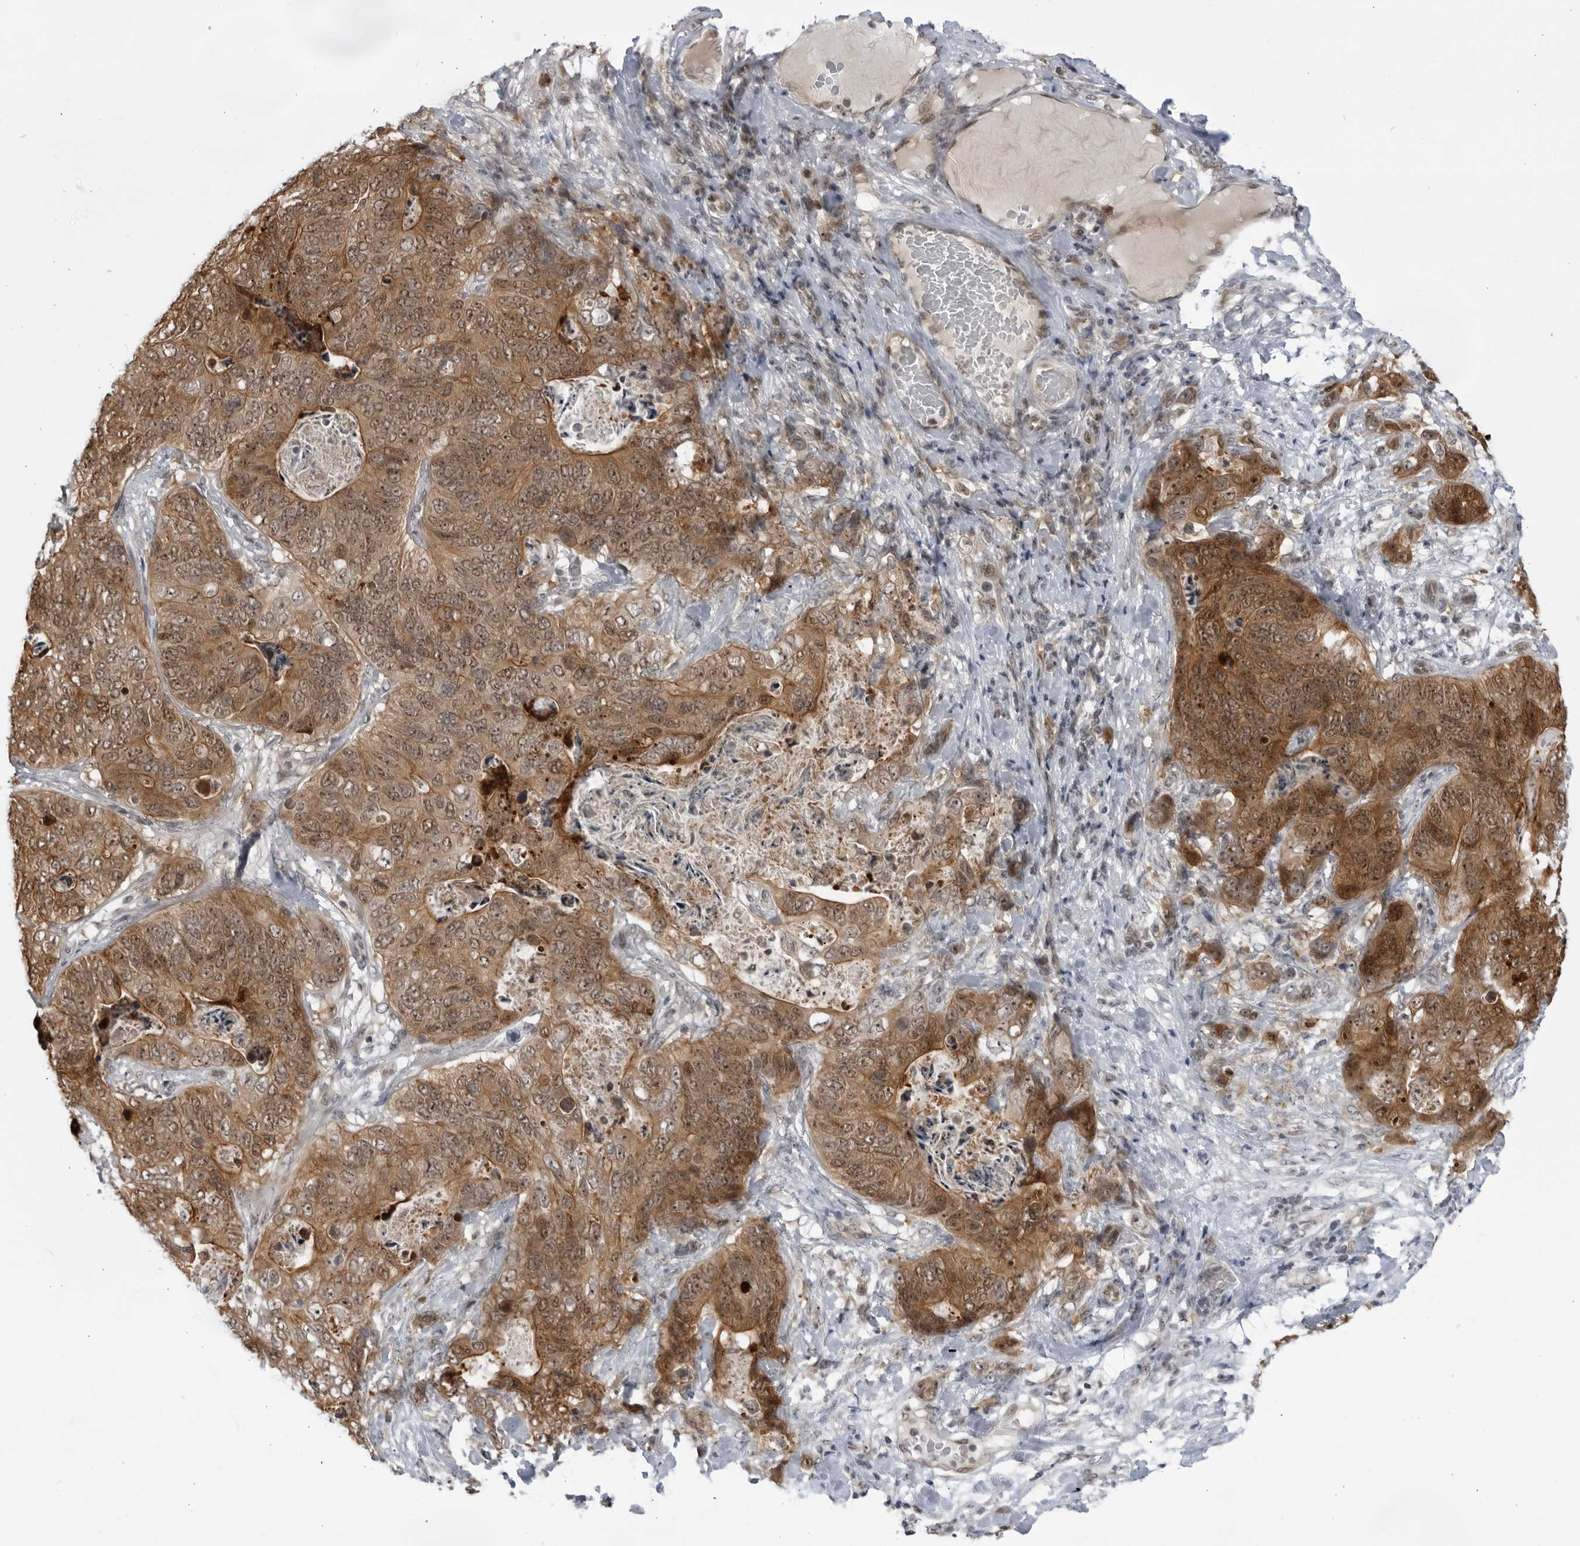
{"staining": {"intensity": "moderate", "quantity": ">75%", "location": "cytoplasmic/membranous,nuclear"}, "tissue": "stomach cancer", "cell_type": "Tumor cells", "image_type": "cancer", "snomed": [{"axis": "morphology", "description": "Normal tissue, NOS"}, {"axis": "morphology", "description": "Adenocarcinoma, NOS"}, {"axis": "topography", "description": "Stomach"}], "caption": "Immunohistochemical staining of human adenocarcinoma (stomach) displays medium levels of moderate cytoplasmic/membranous and nuclear protein positivity in about >75% of tumor cells.", "gene": "ITGB3BP", "patient": {"sex": "female", "age": 89}}